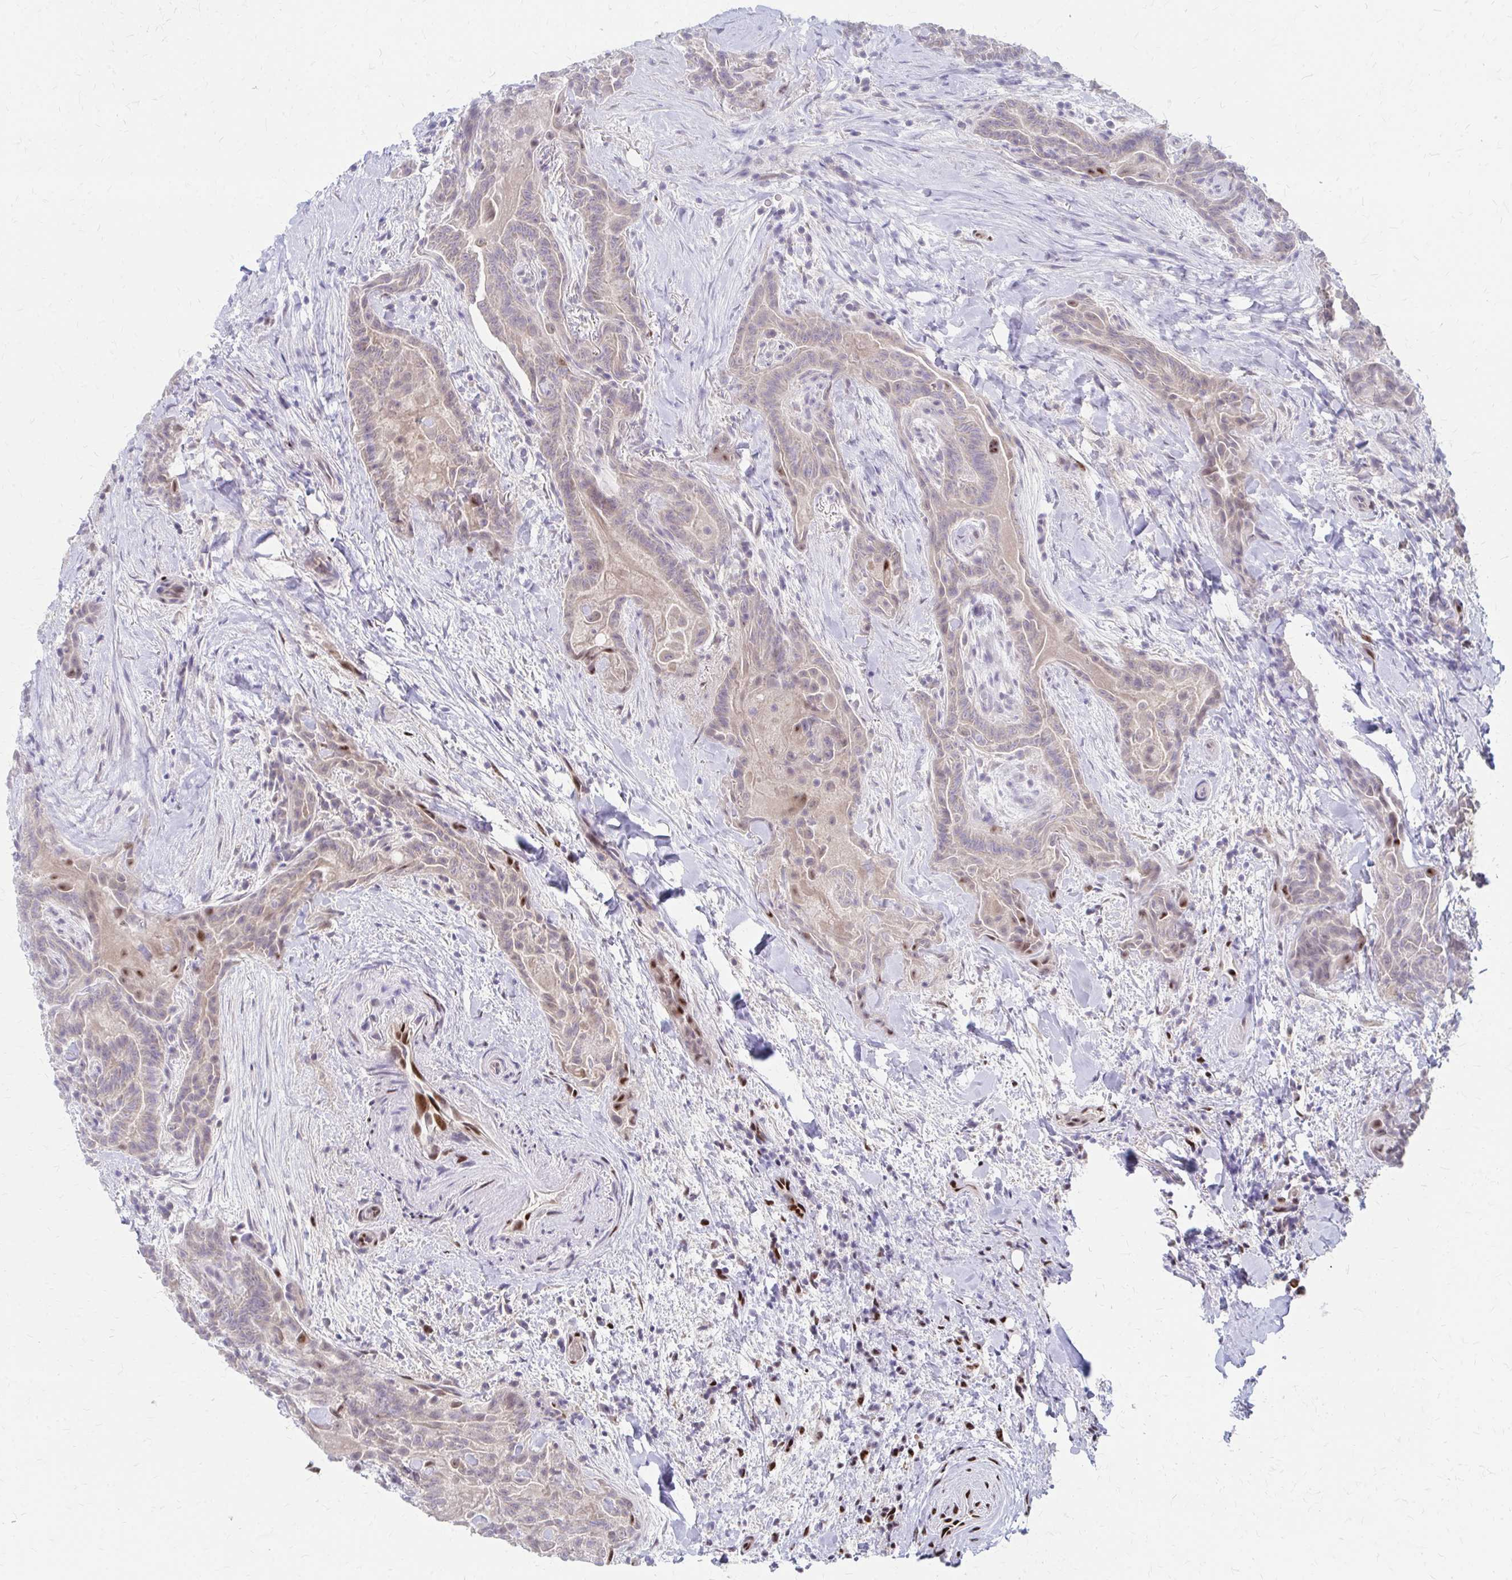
{"staining": {"intensity": "moderate", "quantity": "<25%", "location": "nuclear"}, "tissue": "thyroid cancer", "cell_type": "Tumor cells", "image_type": "cancer", "snomed": [{"axis": "morphology", "description": "Papillary adenocarcinoma, NOS"}, {"axis": "topography", "description": "Thyroid gland"}], "caption": "IHC (DAB) staining of thyroid cancer (papillary adenocarcinoma) exhibits moderate nuclear protein positivity in about <25% of tumor cells.", "gene": "CNKSR3", "patient": {"sex": "female", "age": 61}}